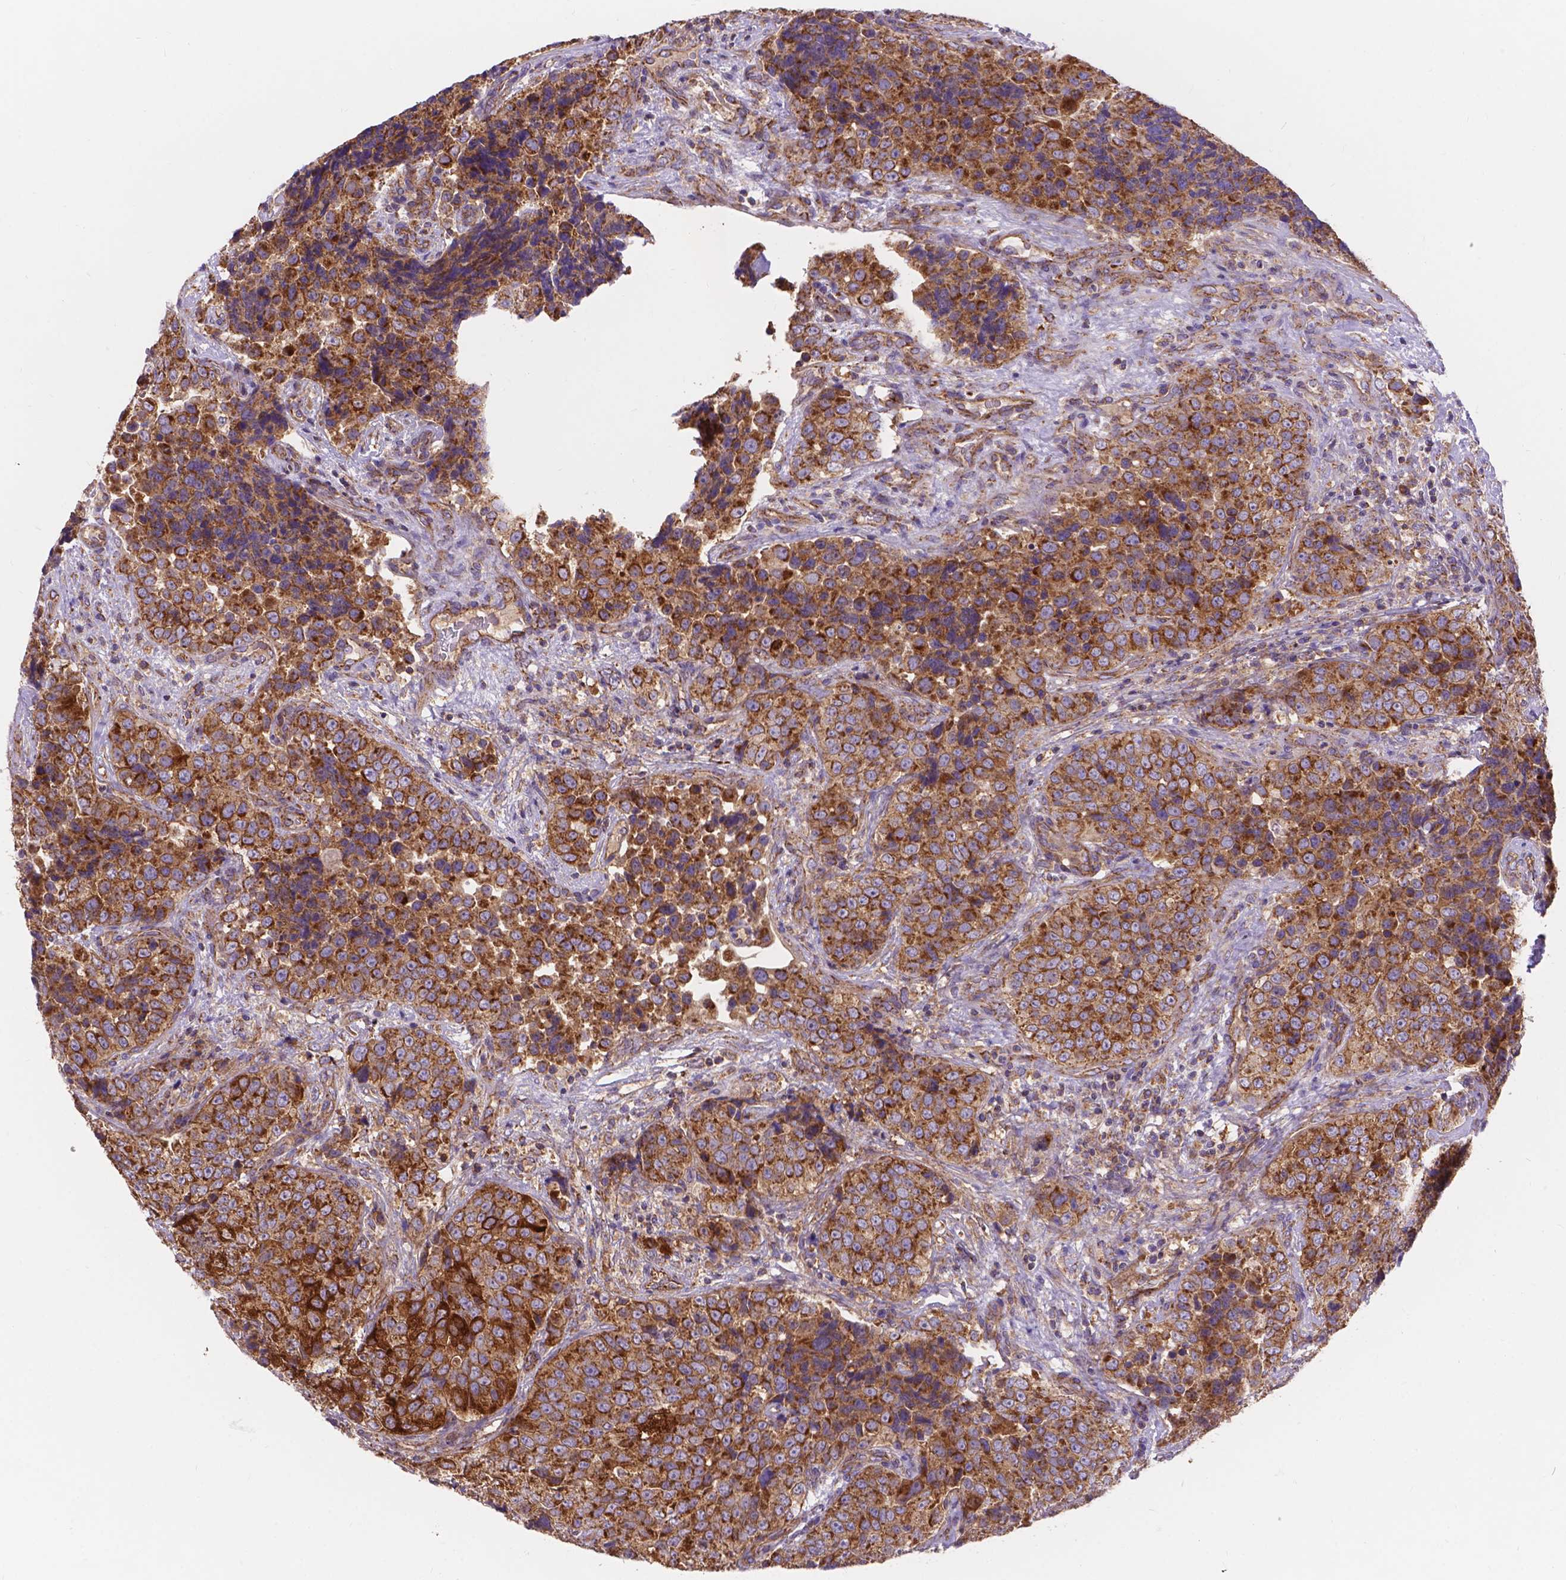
{"staining": {"intensity": "strong", "quantity": ">75%", "location": "cytoplasmic/membranous"}, "tissue": "urothelial cancer", "cell_type": "Tumor cells", "image_type": "cancer", "snomed": [{"axis": "morphology", "description": "Urothelial carcinoma, NOS"}, {"axis": "topography", "description": "Urinary bladder"}], "caption": "Transitional cell carcinoma stained with immunohistochemistry (IHC) demonstrates strong cytoplasmic/membranous positivity in approximately >75% of tumor cells. (brown staining indicates protein expression, while blue staining denotes nuclei).", "gene": "AK3", "patient": {"sex": "male", "age": 52}}